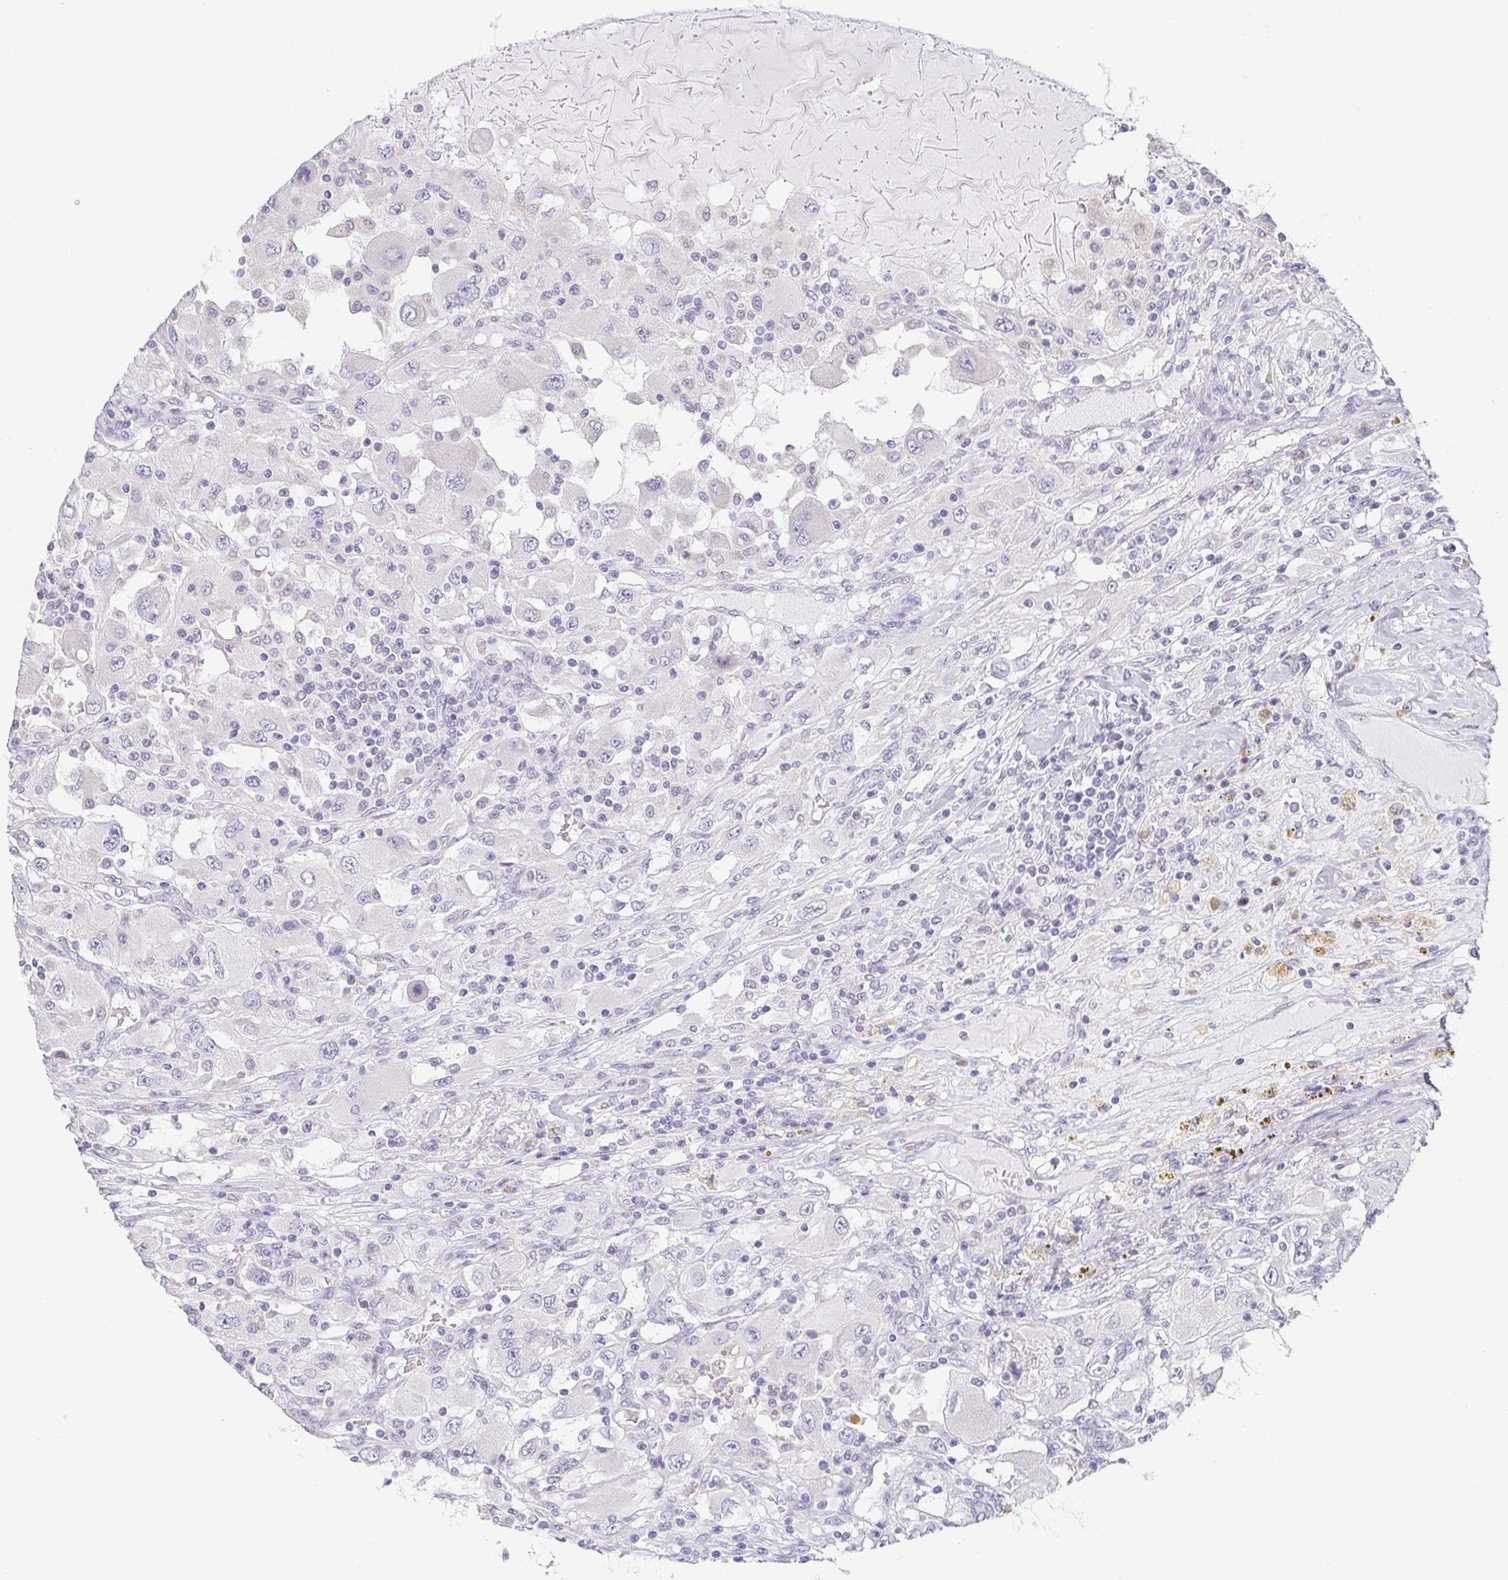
{"staining": {"intensity": "negative", "quantity": "none", "location": "none"}, "tissue": "renal cancer", "cell_type": "Tumor cells", "image_type": "cancer", "snomed": [{"axis": "morphology", "description": "Adenocarcinoma, NOS"}, {"axis": "topography", "description": "Kidney"}], "caption": "Immunohistochemistry (IHC) photomicrograph of human renal adenocarcinoma stained for a protein (brown), which shows no expression in tumor cells.", "gene": "PRR27", "patient": {"sex": "female", "age": 67}}